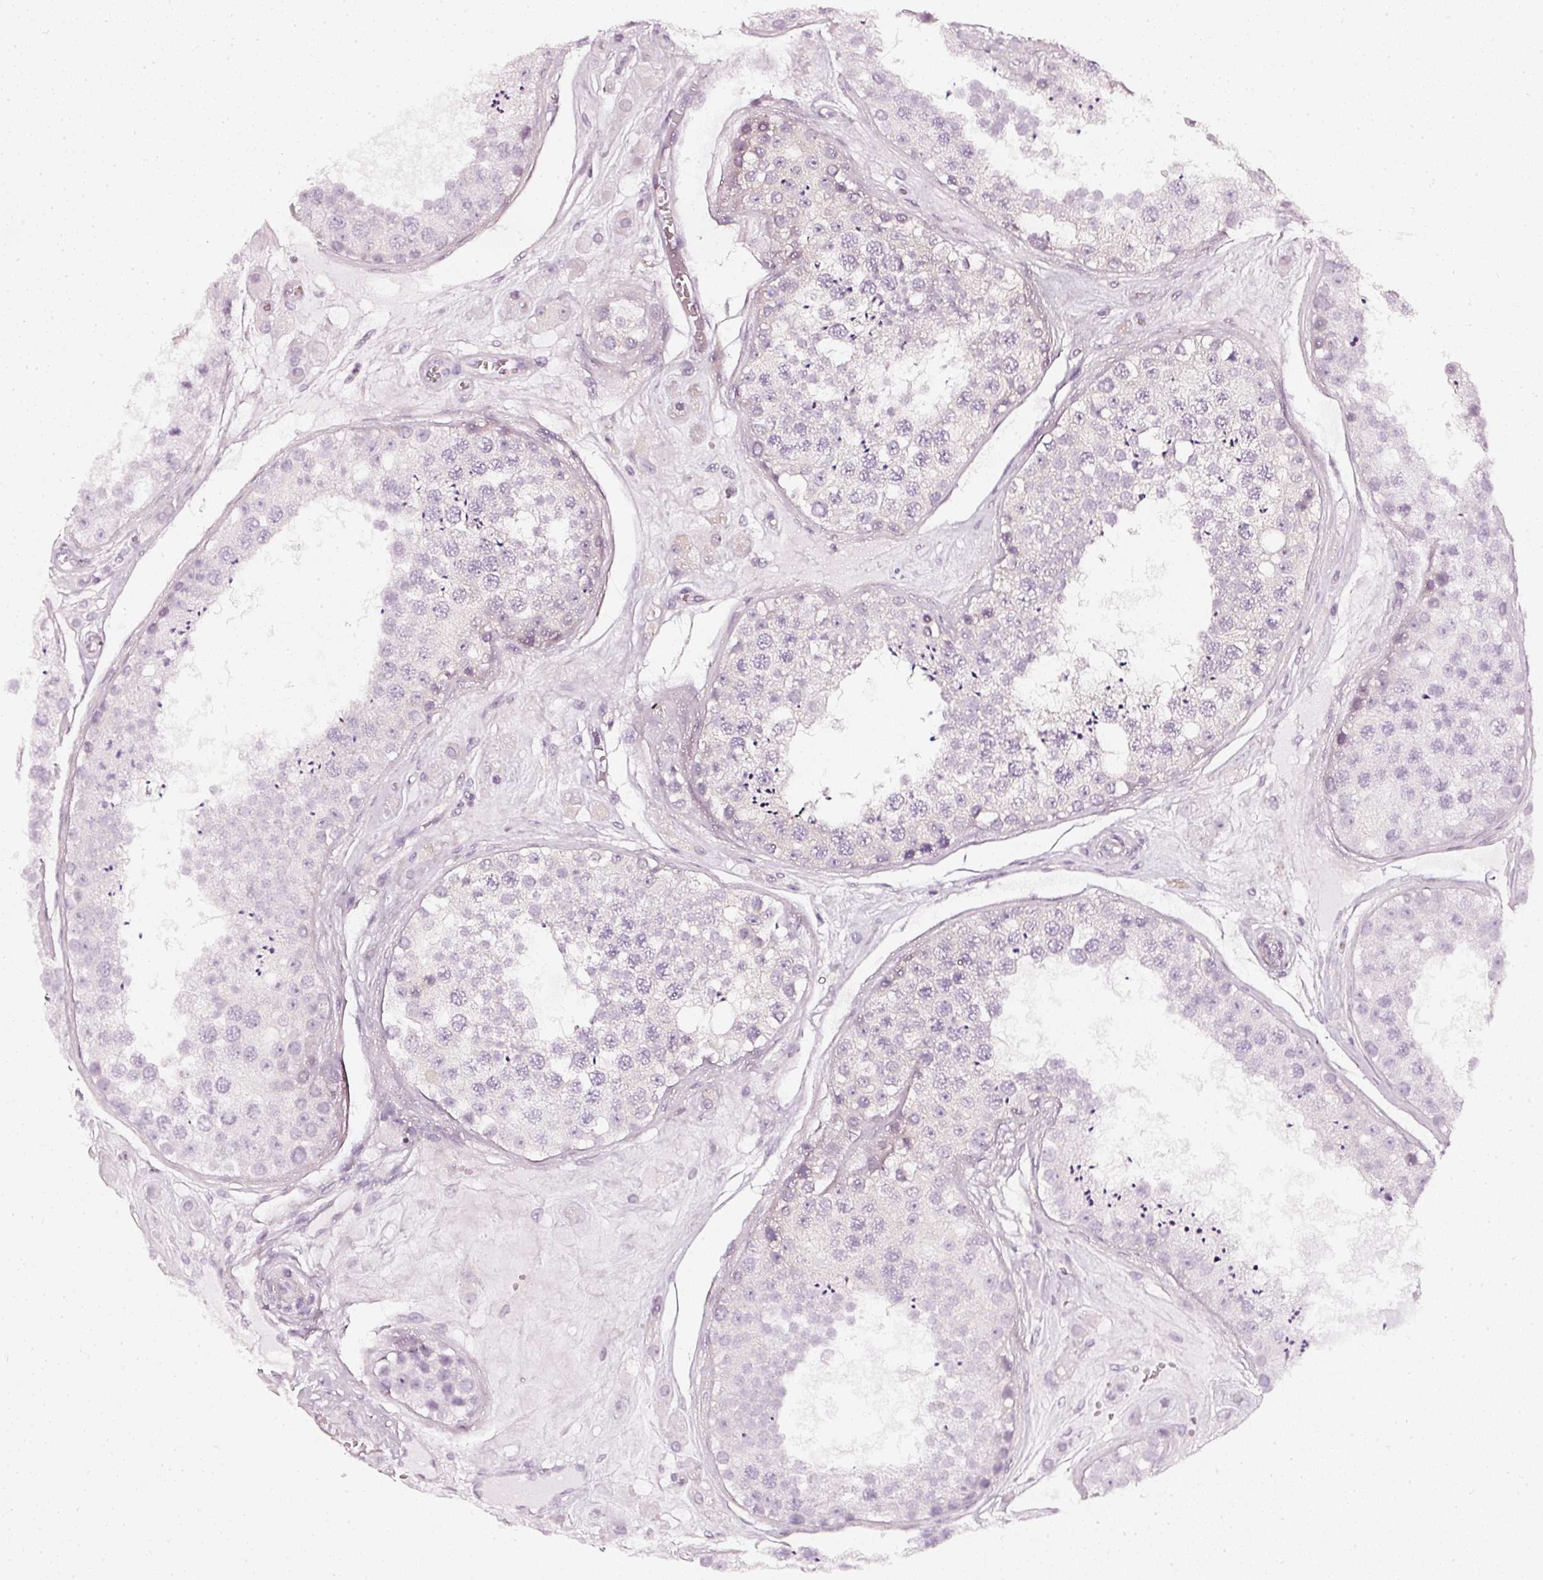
{"staining": {"intensity": "negative", "quantity": "none", "location": "none"}, "tissue": "testis", "cell_type": "Cells in seminiferous ducts", "image_type": "normal", "snomed": [{"axis": "morphology", "description": "Normal tissue, NOS"}, {"axis": "topography", "description": "Testis"}], "caption": "The immunohistochemistry (IHC) photomicrograph has no significant positivity in cells in seminiferous ducts of testis.", "gene": "CNP", "patient": {"sex": "male", "age": 25}}